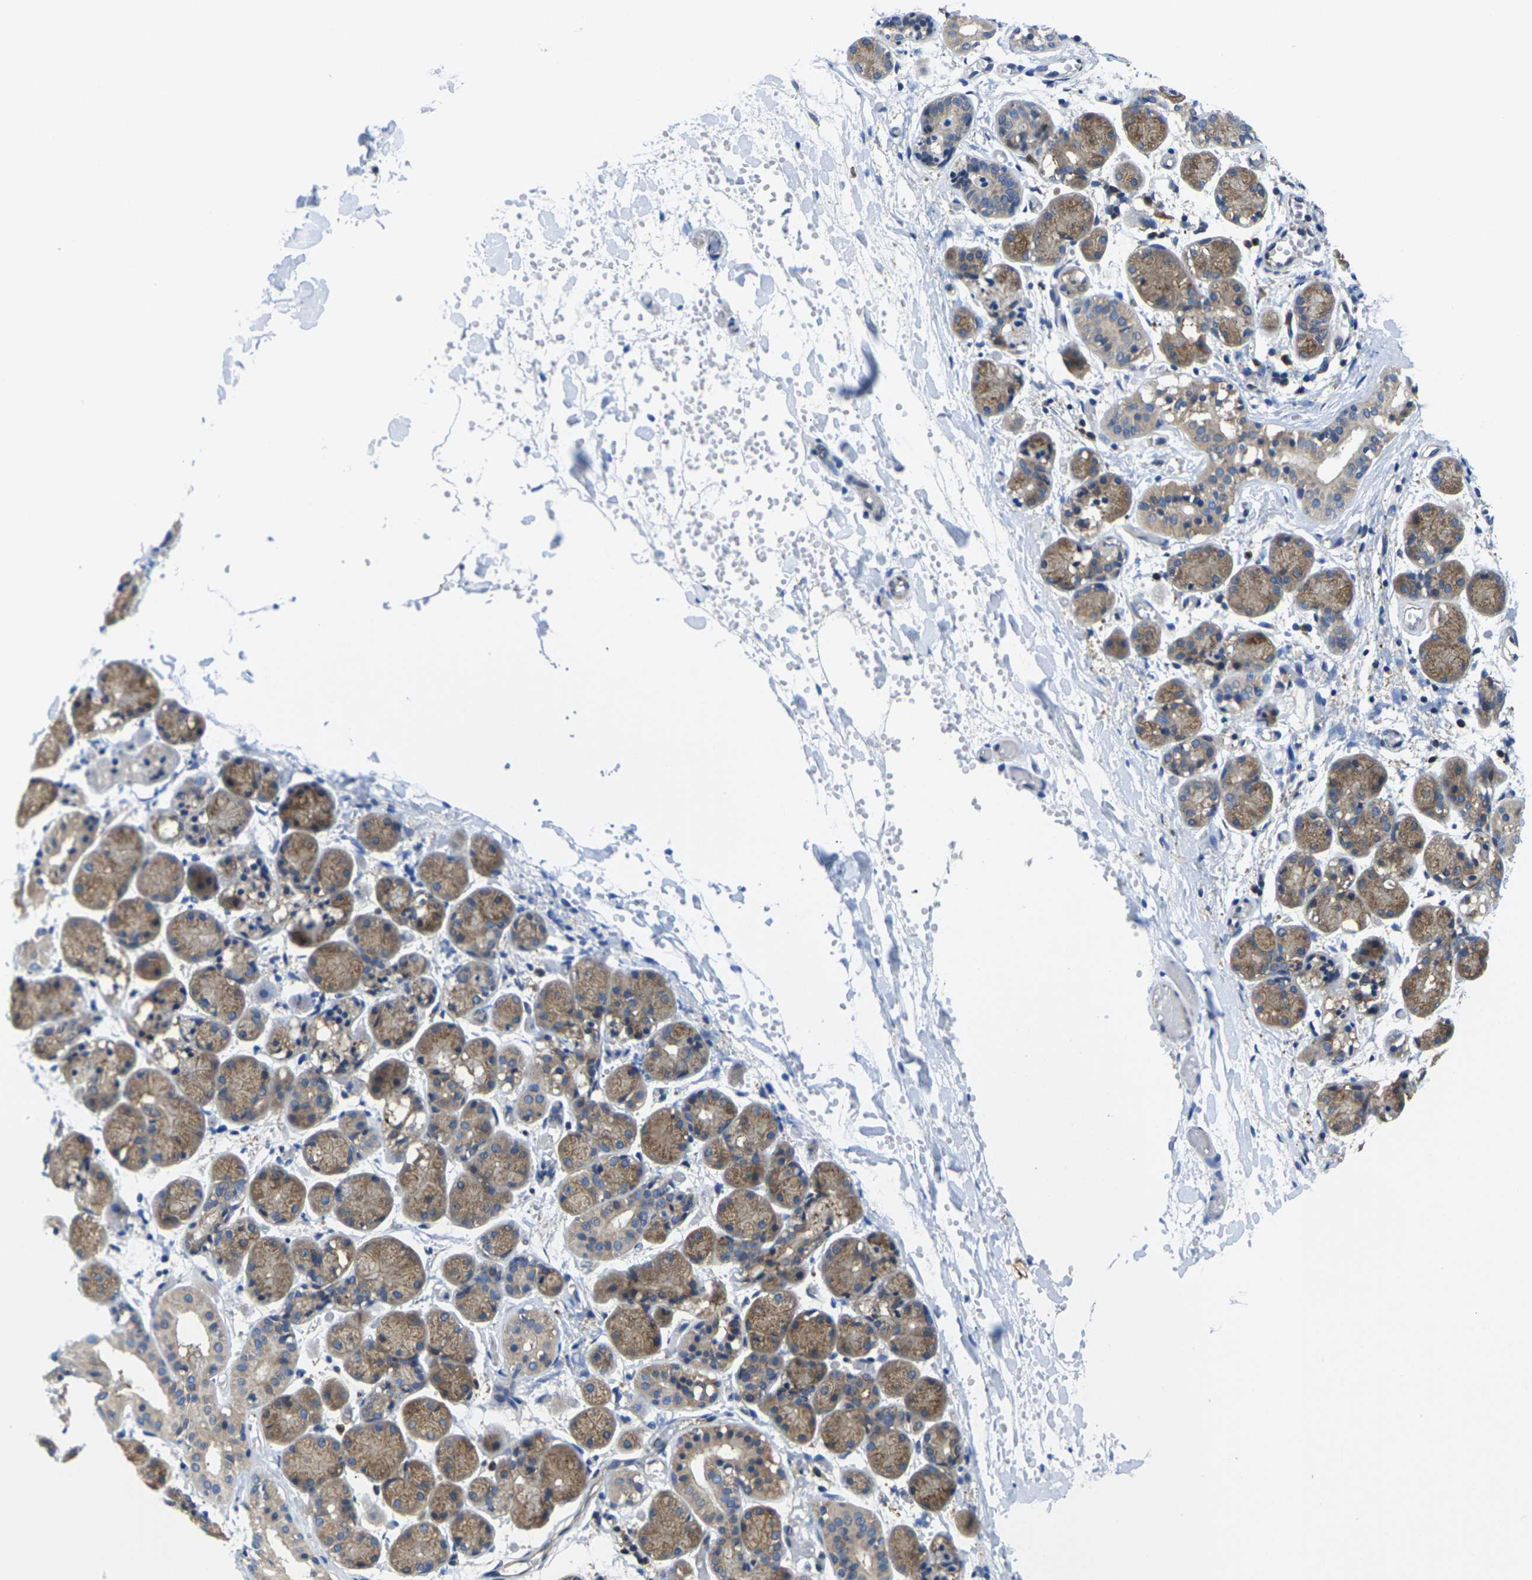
{"staining": {"intensity": "moderate", "quantity": ">75%", "location": "cytoplasmic/membranous"}, "tissue": "salivary gland", "cell_type": "Glandular cells", "image_type": "normal", "snomed": [{"axis": "morphology", "description": "Normal tissue, NOS"}, {"axis": "topography", "description": "Salivary gland"}], "caption": "Protein expression analysis of normal human salivary gland reveals moderate cytoplasmic/membranous positivity in about >75% of glandular cells.", "gene": "TMCC2", "patient": {"sex": "female", "age": 24}}